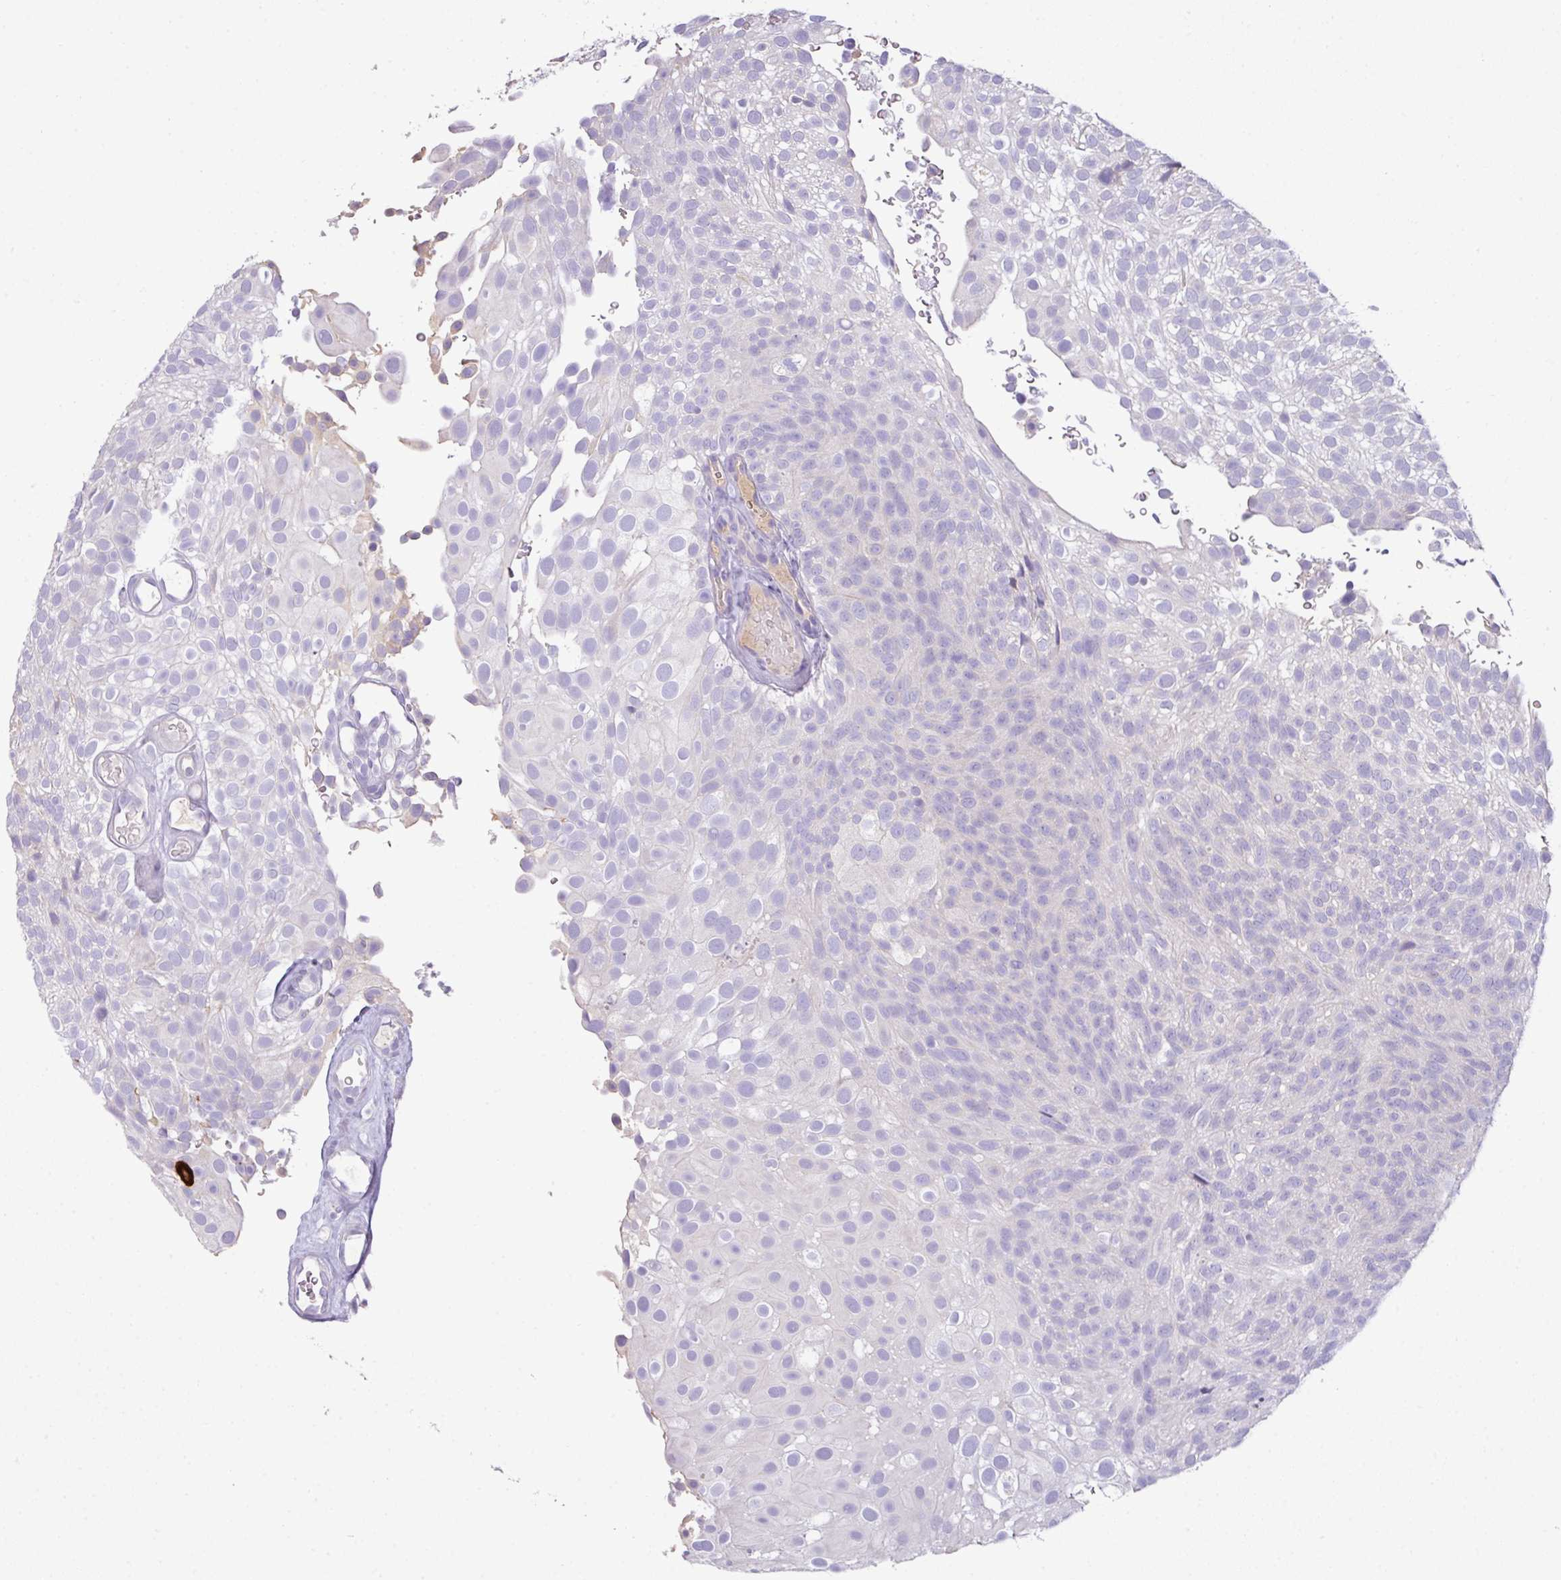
{"staining": {"intensity": "negative", "quantity": "none", "location": "none"}, "tissue": "urothelial cancer", "cell_type": "Tumor cells", "image_type": "cancer", "snomed": [{"axis": "morphology", "description": "Urothelial carcinoma, Low grade"}, {"axis": "topography", "description": "Urinary bladder"}], "caption": "A histopathology image of human urothelial cancer is negative for staining in tumor cells. (Stains: DAB immunohistochemistry with hematoxylin counter stain, Microscopy: brightfield microscopy at high magnification).", "gene": "OR6C6", "patient": {"sex": "male", "age": 78}}